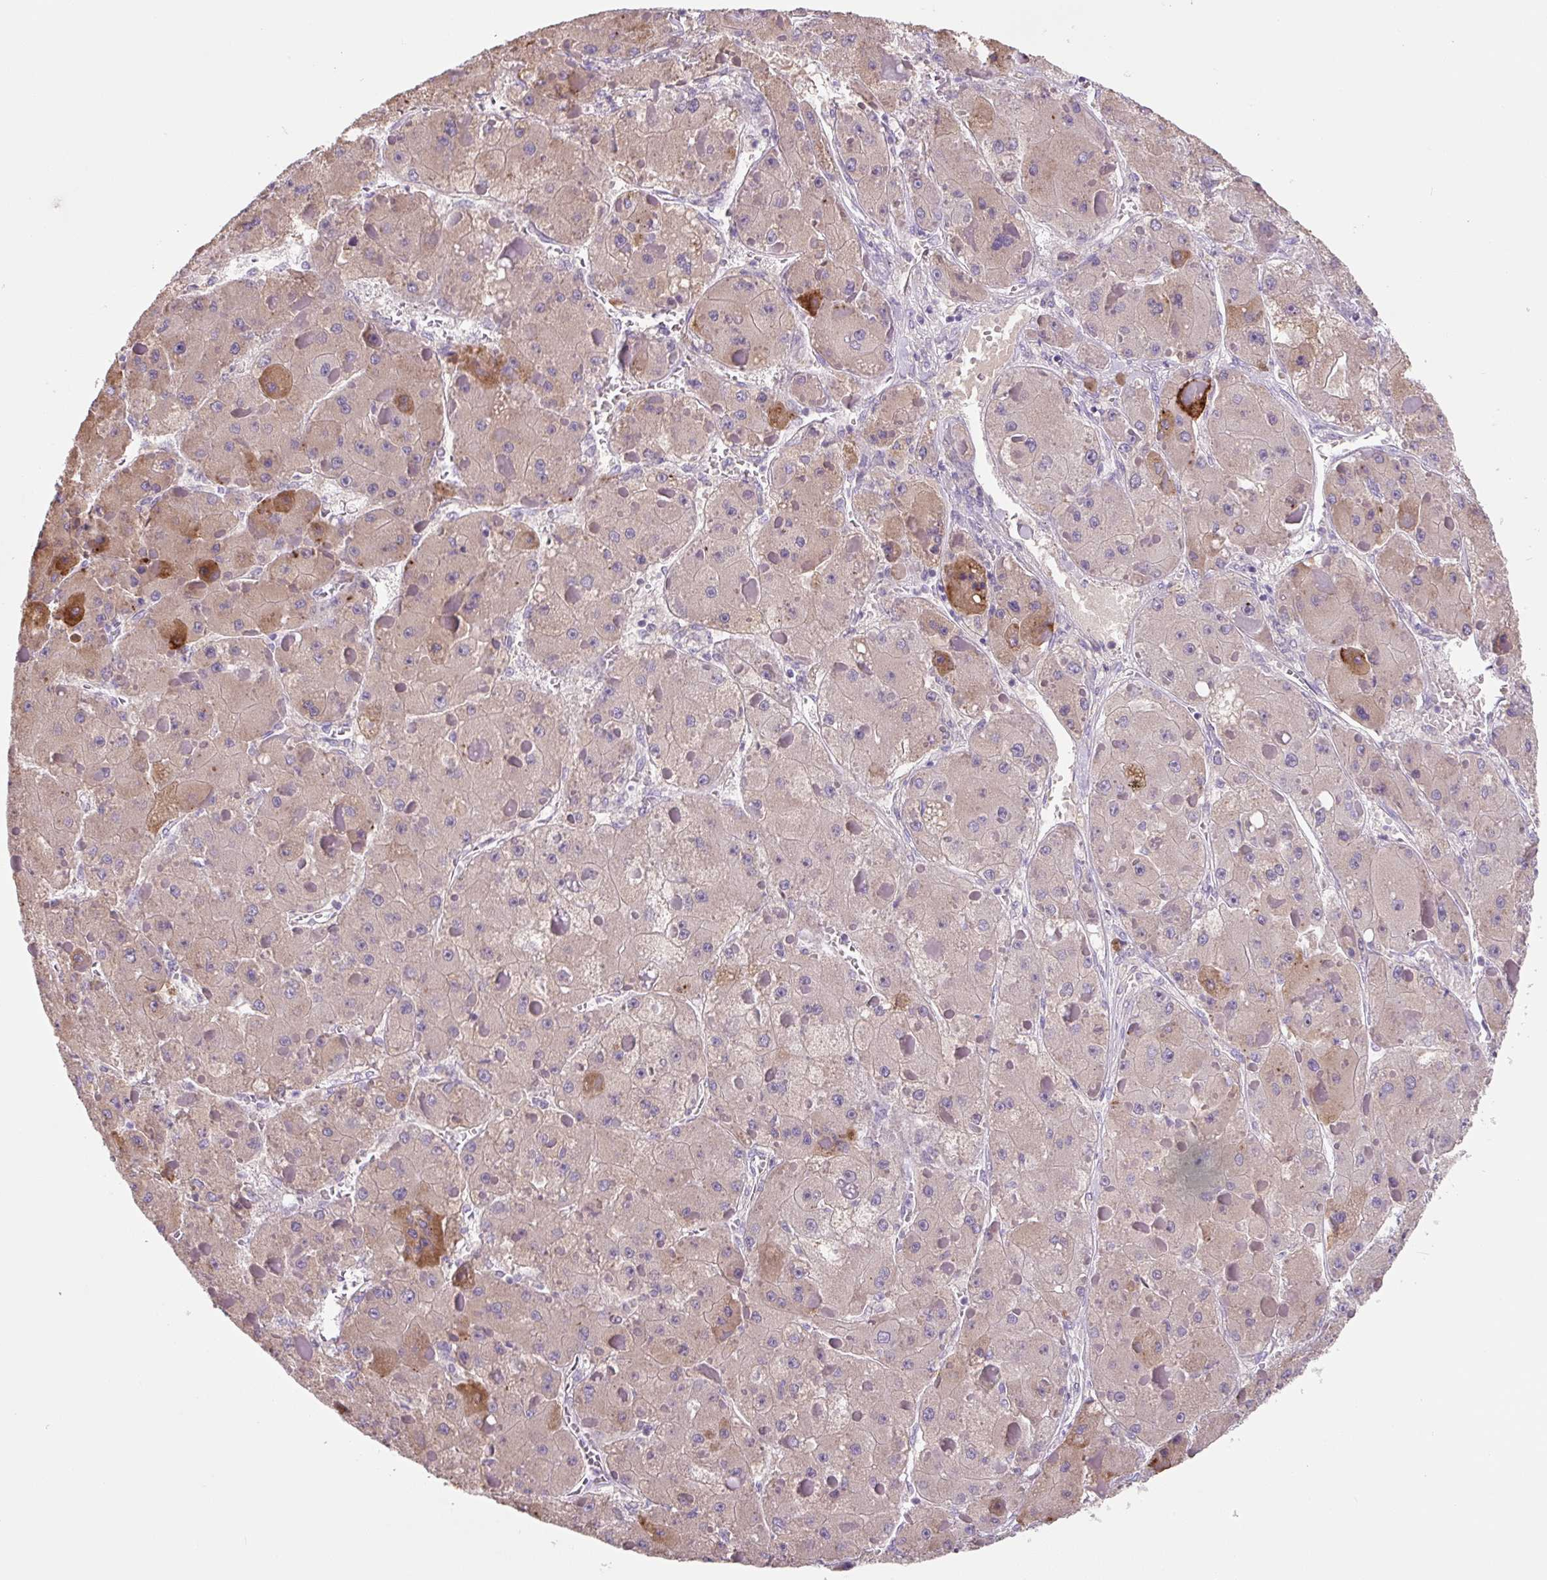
{"staining": {"intensity": "moderate", "quantity": "<25%", "location": "cytoplasmic/membranous"}, "tissue": "liver cancer", "cell_type": "Tumor cells", "image_type": "cancer", "snomed": [{"axis": "morphology", "description": "Carcinoma, Hepatocellular, NOS"}, {"axis": "topography", "description": "Liver"}], "caption": "Moderate cytoplasmic/membranous staining for a protein is seen in approximately <25% of tumor cells of hepatocellular carcinoma (liver) using immunohistochemistry (IHC).", "gene": "FZD5", "patient": {"sex": "female", "age": 73}}